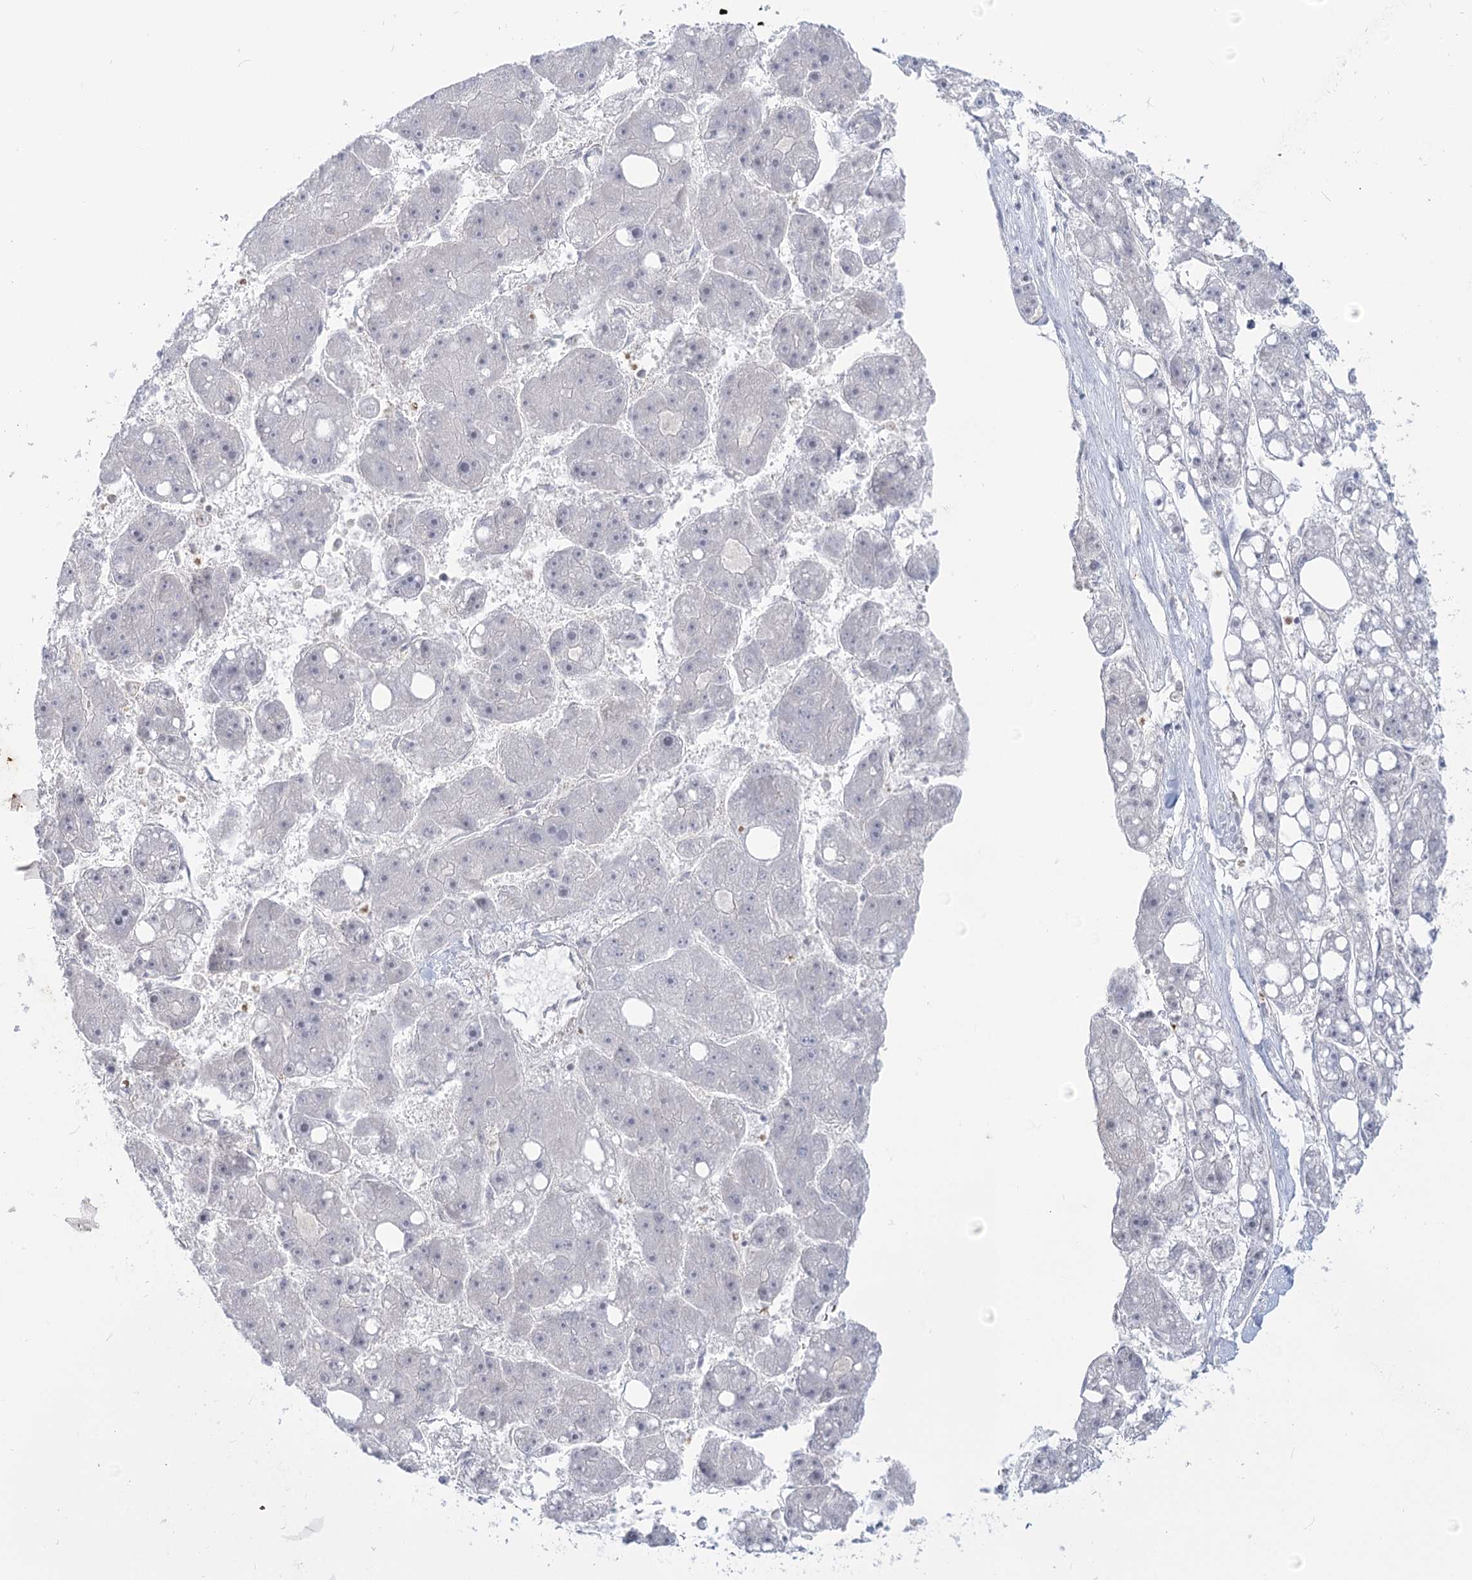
{"staining": {"intensity": "negative", "quantity": "none", "location": "none"}, "tissue": "liver cancer", "cell_type": "Tumor cells", "image_type": "cancer", "snomed": [{"axis": "morphology", "description": "Carcinoma, Hepatocellular, NOS"}, {"axis": "topography", "description": "Liver"}], "caption": "Histopathology image shows no significant protein positivity in tumor cells of hepatocellular carcinoma (liver).", "gene": "MTMR3", "patient": {"sex": "female", "age": 61}}